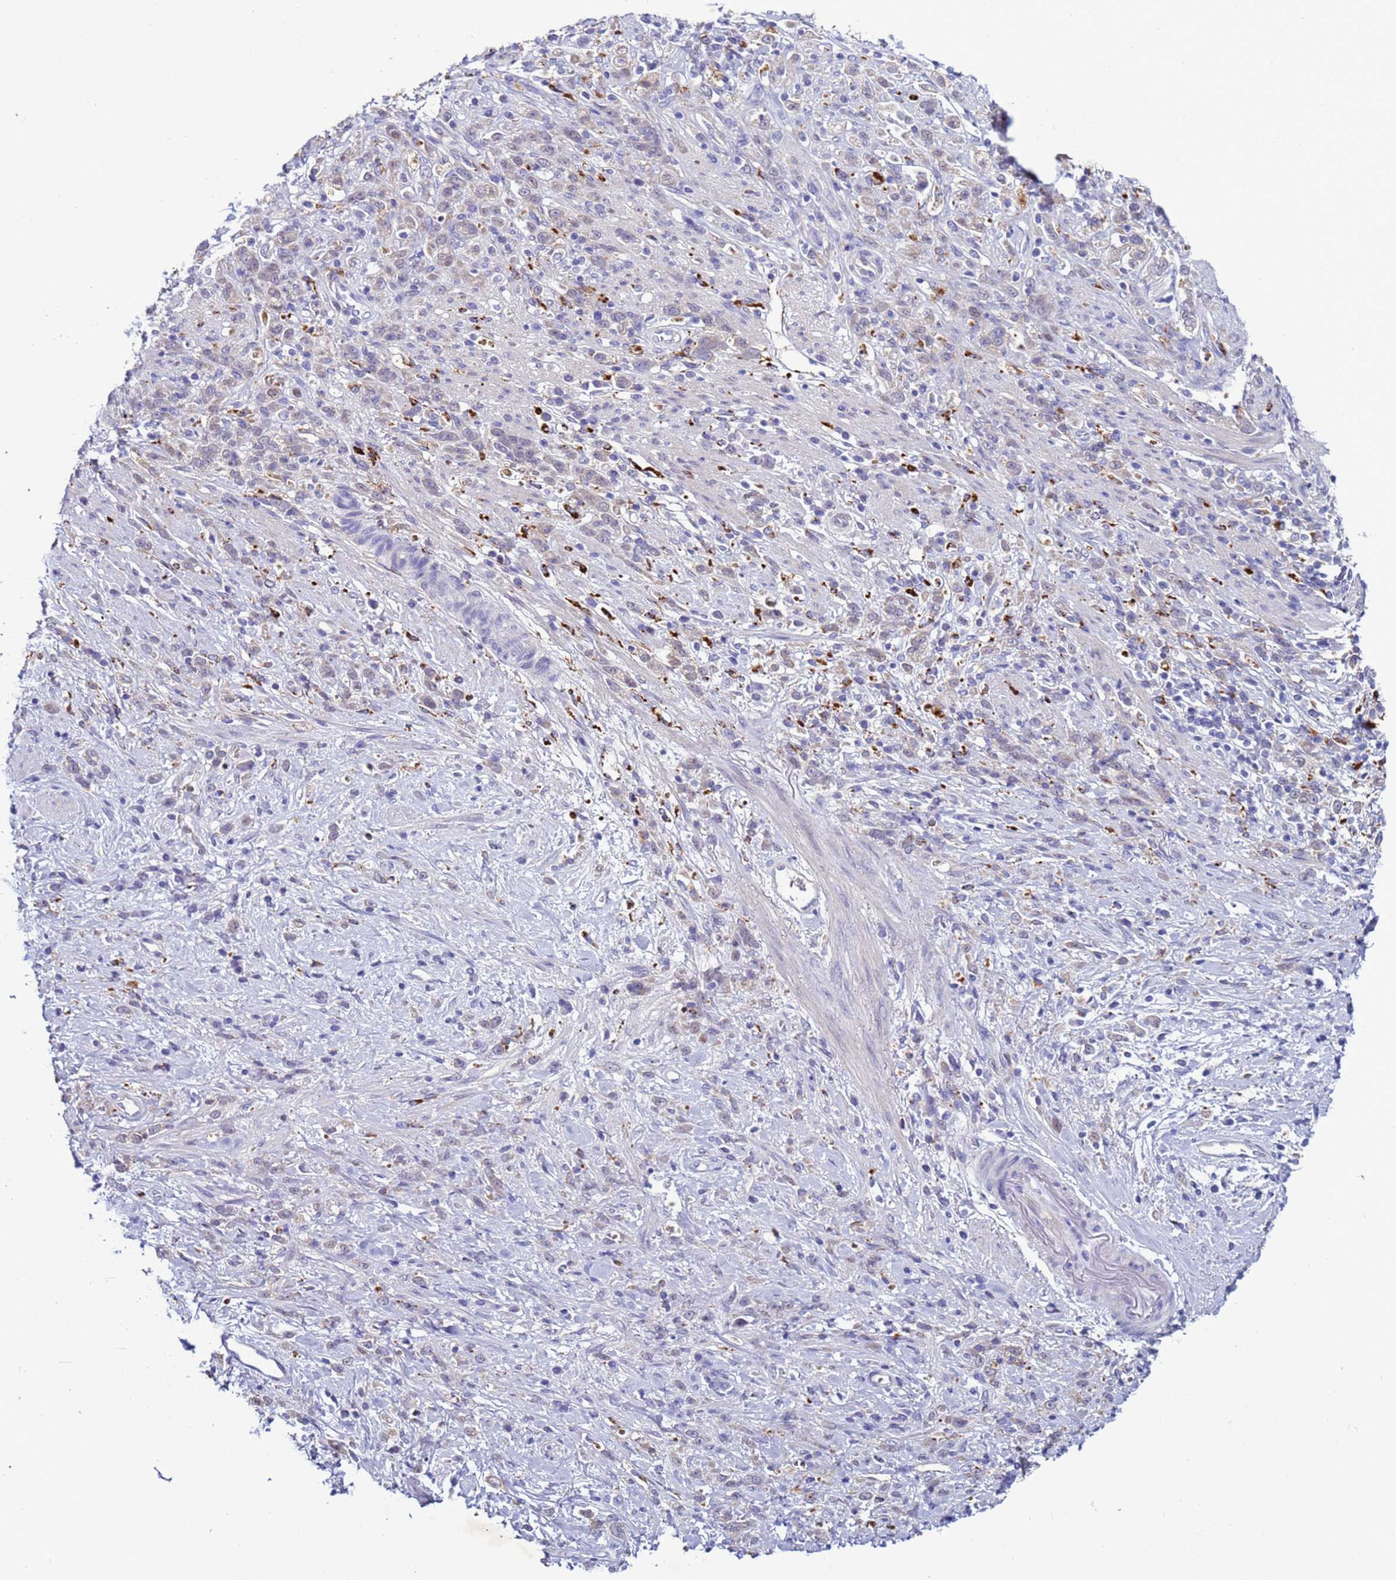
{"staining": {"intensity": "weak", "quantity": "<25%", "location": "cytoplasmic/membranous"}, "tissue": "stomach cancer", "cell_type": "Tumor cells", "image_type": "cancer", "snomed": [{"axis": "morphology", "description": "Adenocarcinoma, NOS"}, {"axis": "topography", "description": "Stomach"}], "caption": "Immunohistochemical staining of human adenocarcinoma (stomach) shows no significant positivity in tumor cells.", "gene": "NAT2", "patient": {"sex": "female", "age": 60}}